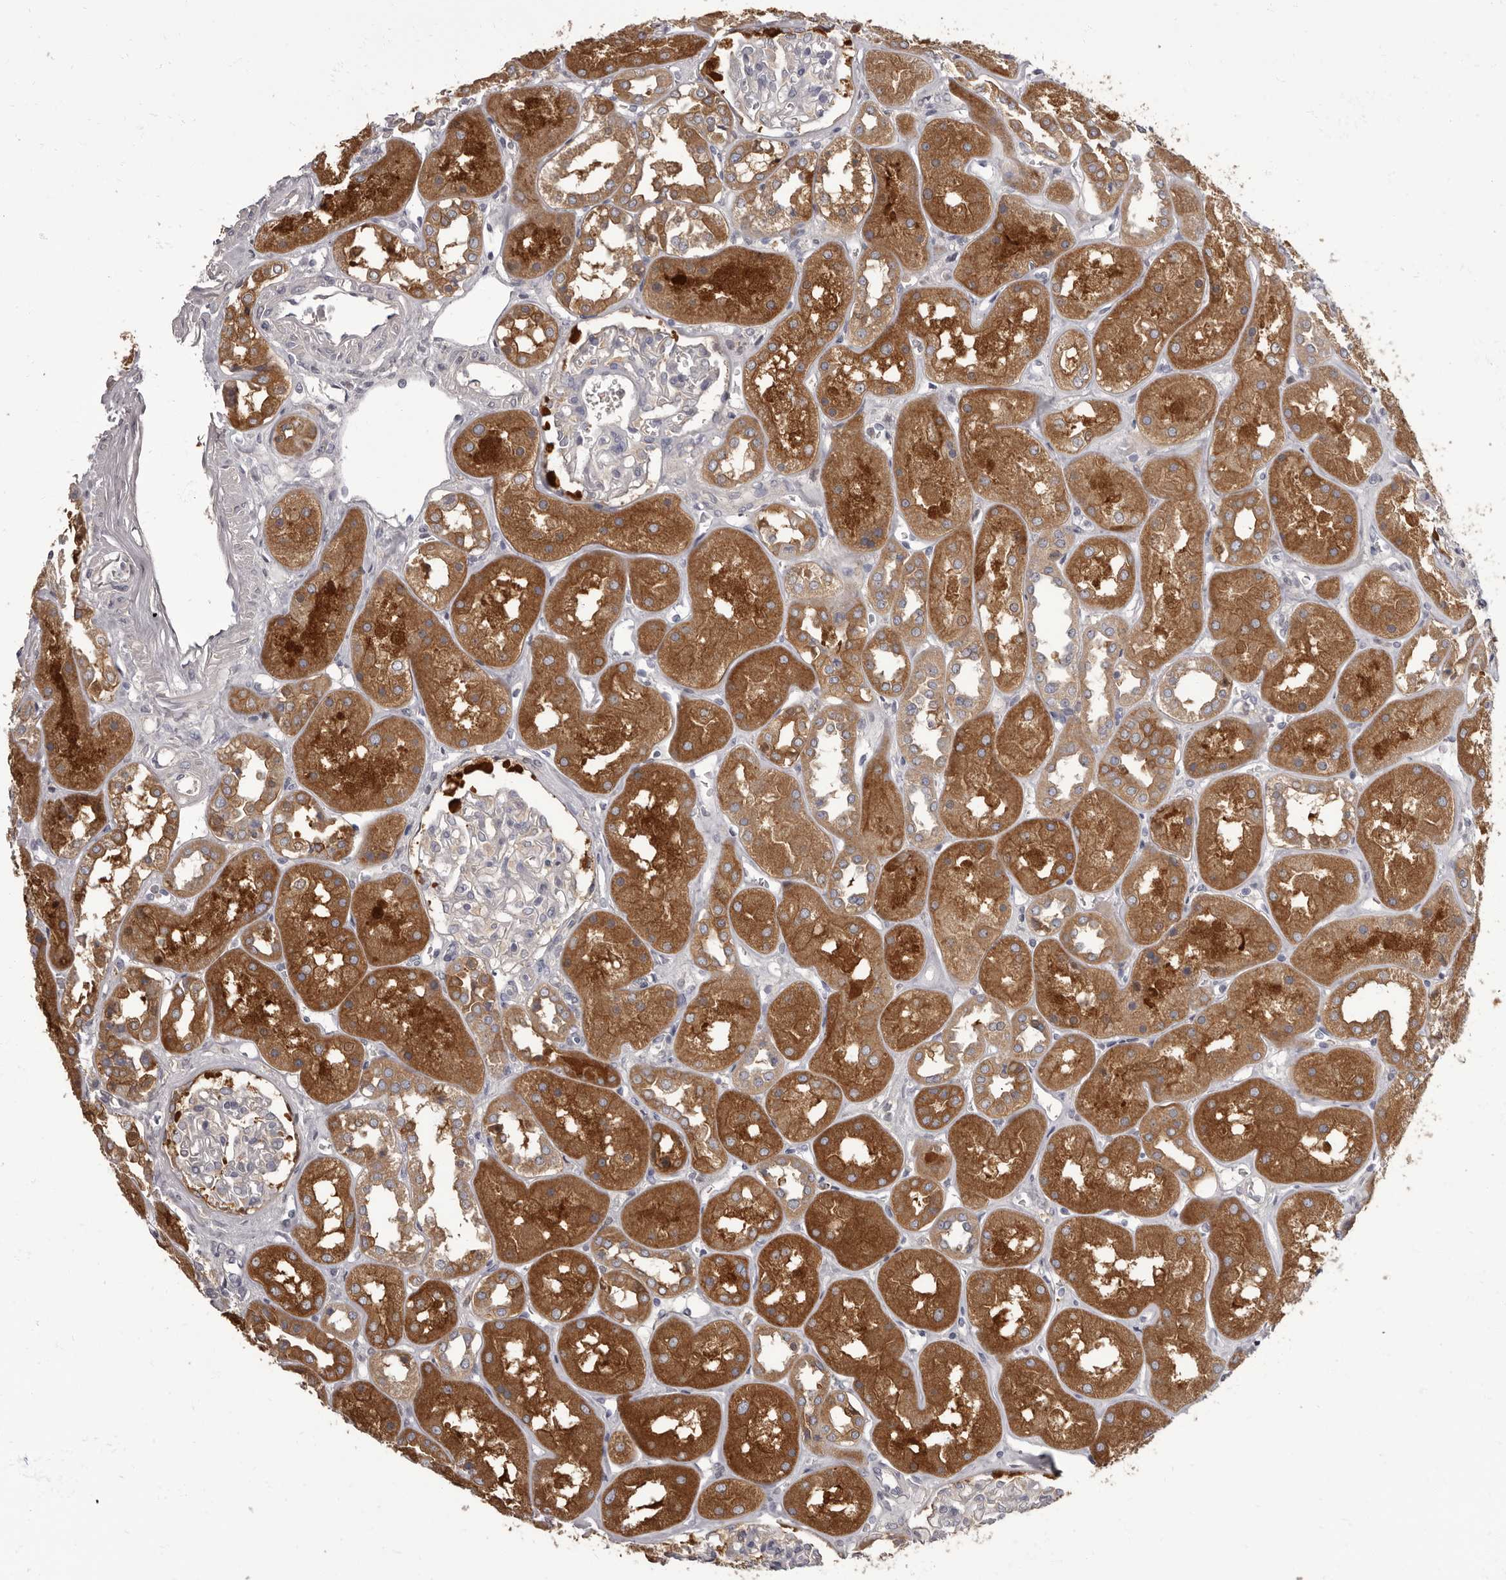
{"staining": {"intensity": "negative", "quantity": "none", "location": "none"}, "tissue": "kidney", "cell_type": "Cells in glomeruli", "image_type": "normal", "snomed": [{"axis": "morphology", "description": "Normal tissue, NOS"}, {"axis": "topography", "description": "Kidney"}], "caption": "This is an immunohistochemistry (IHC) photomicrograph of unremarkable kidney. There is no positivity in cells in glomeruli.", "gene": "APEH", "patient": {"sex": "male", "age": 70}}